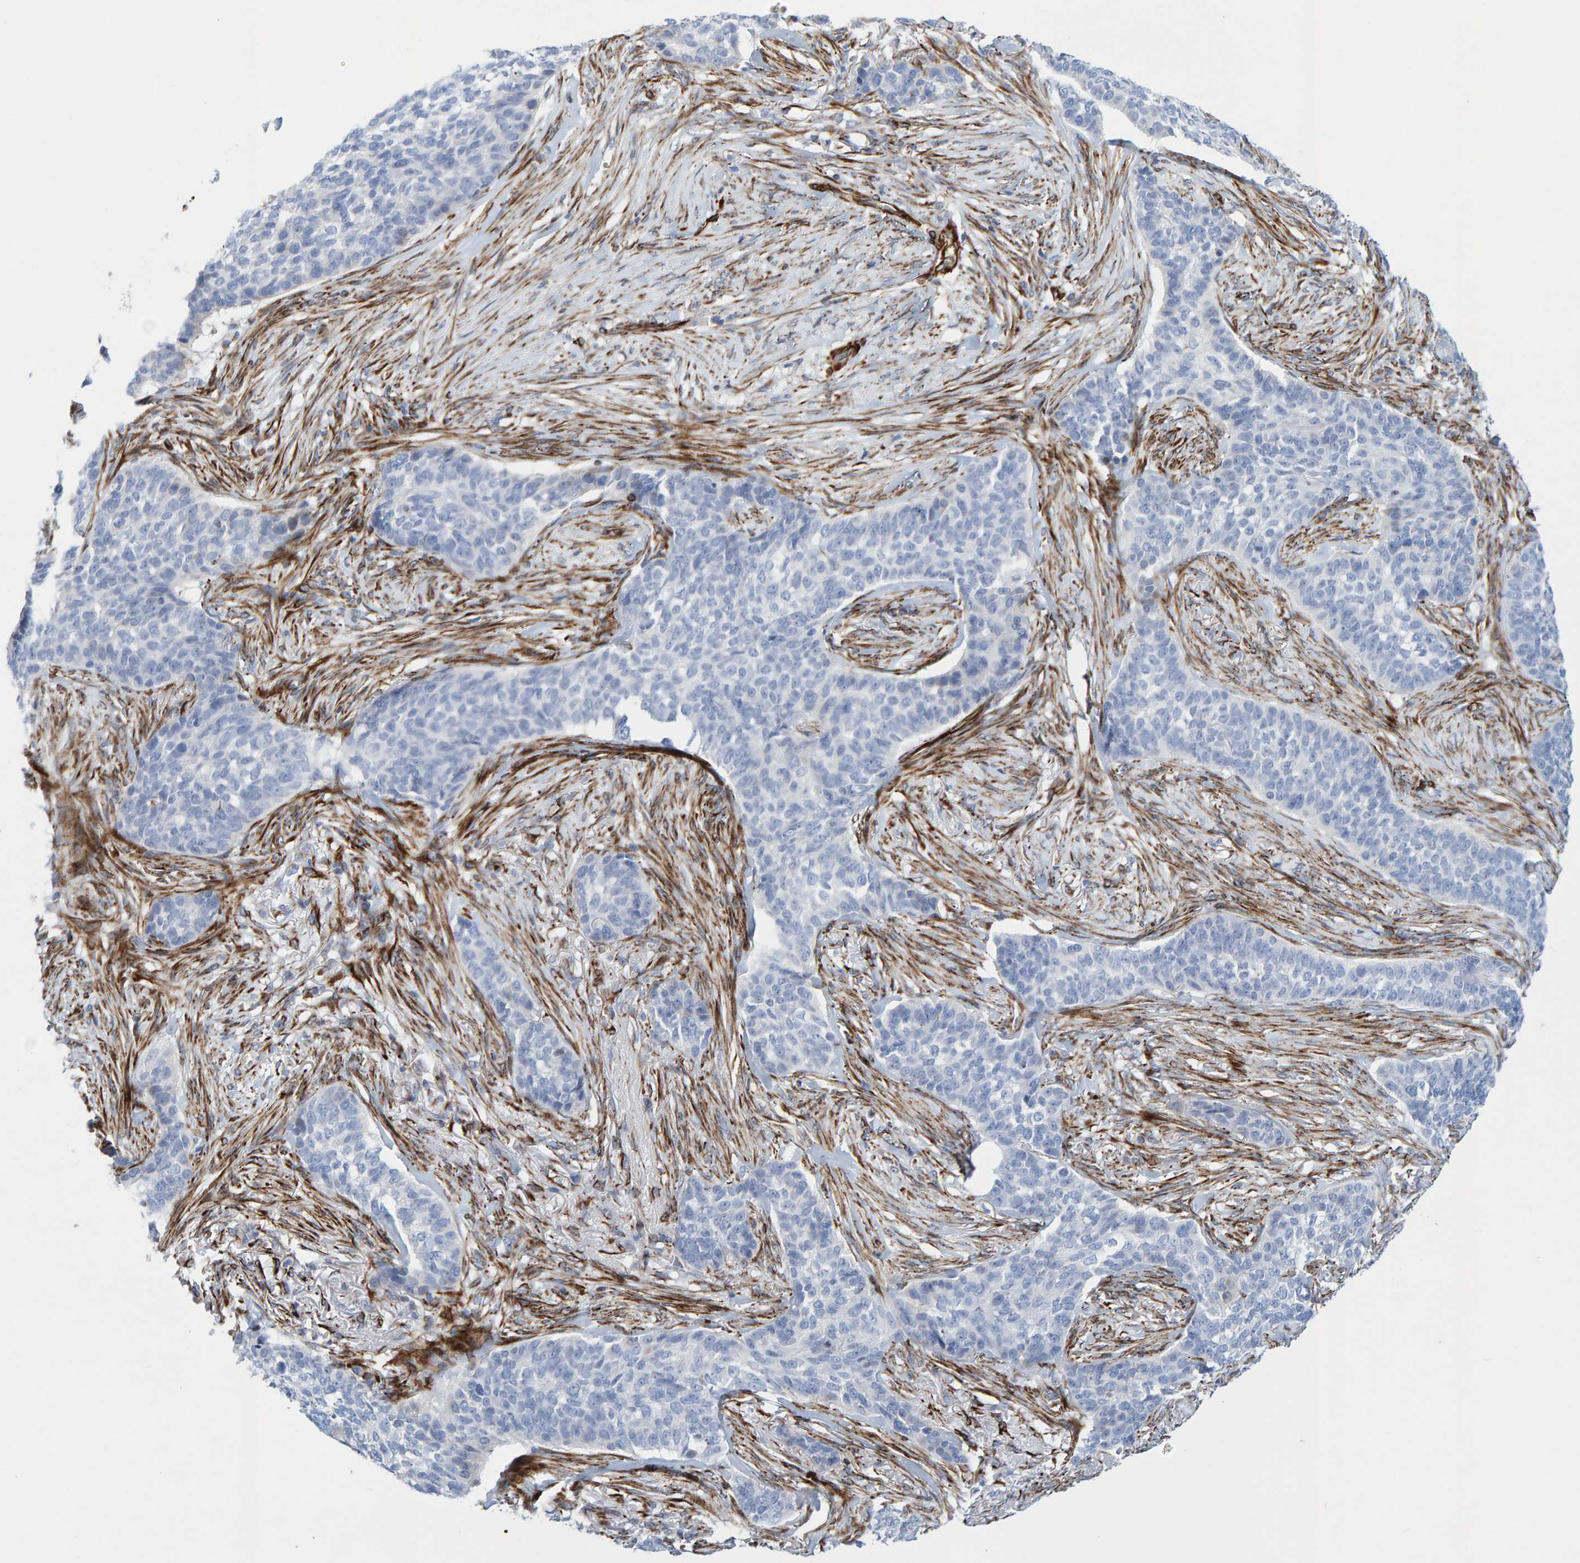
{"staining": {"intensity": "negative", "quantity": "none", "location": "none"}, "tissue": "skin cancer", "cell_type": "Tumor cells", "image_type": "cancer", "snomed": [{"axis": "morphology", "description": "Basal cell carcinoma"}, {"axis": "topography", "description": "Skin"}], "caption": "IHC of human skin basal cell carcinoma demonstrates no expression in tumor cells.", "gene": "POLG2", "patient": {"sex": "male", "age": 85}}